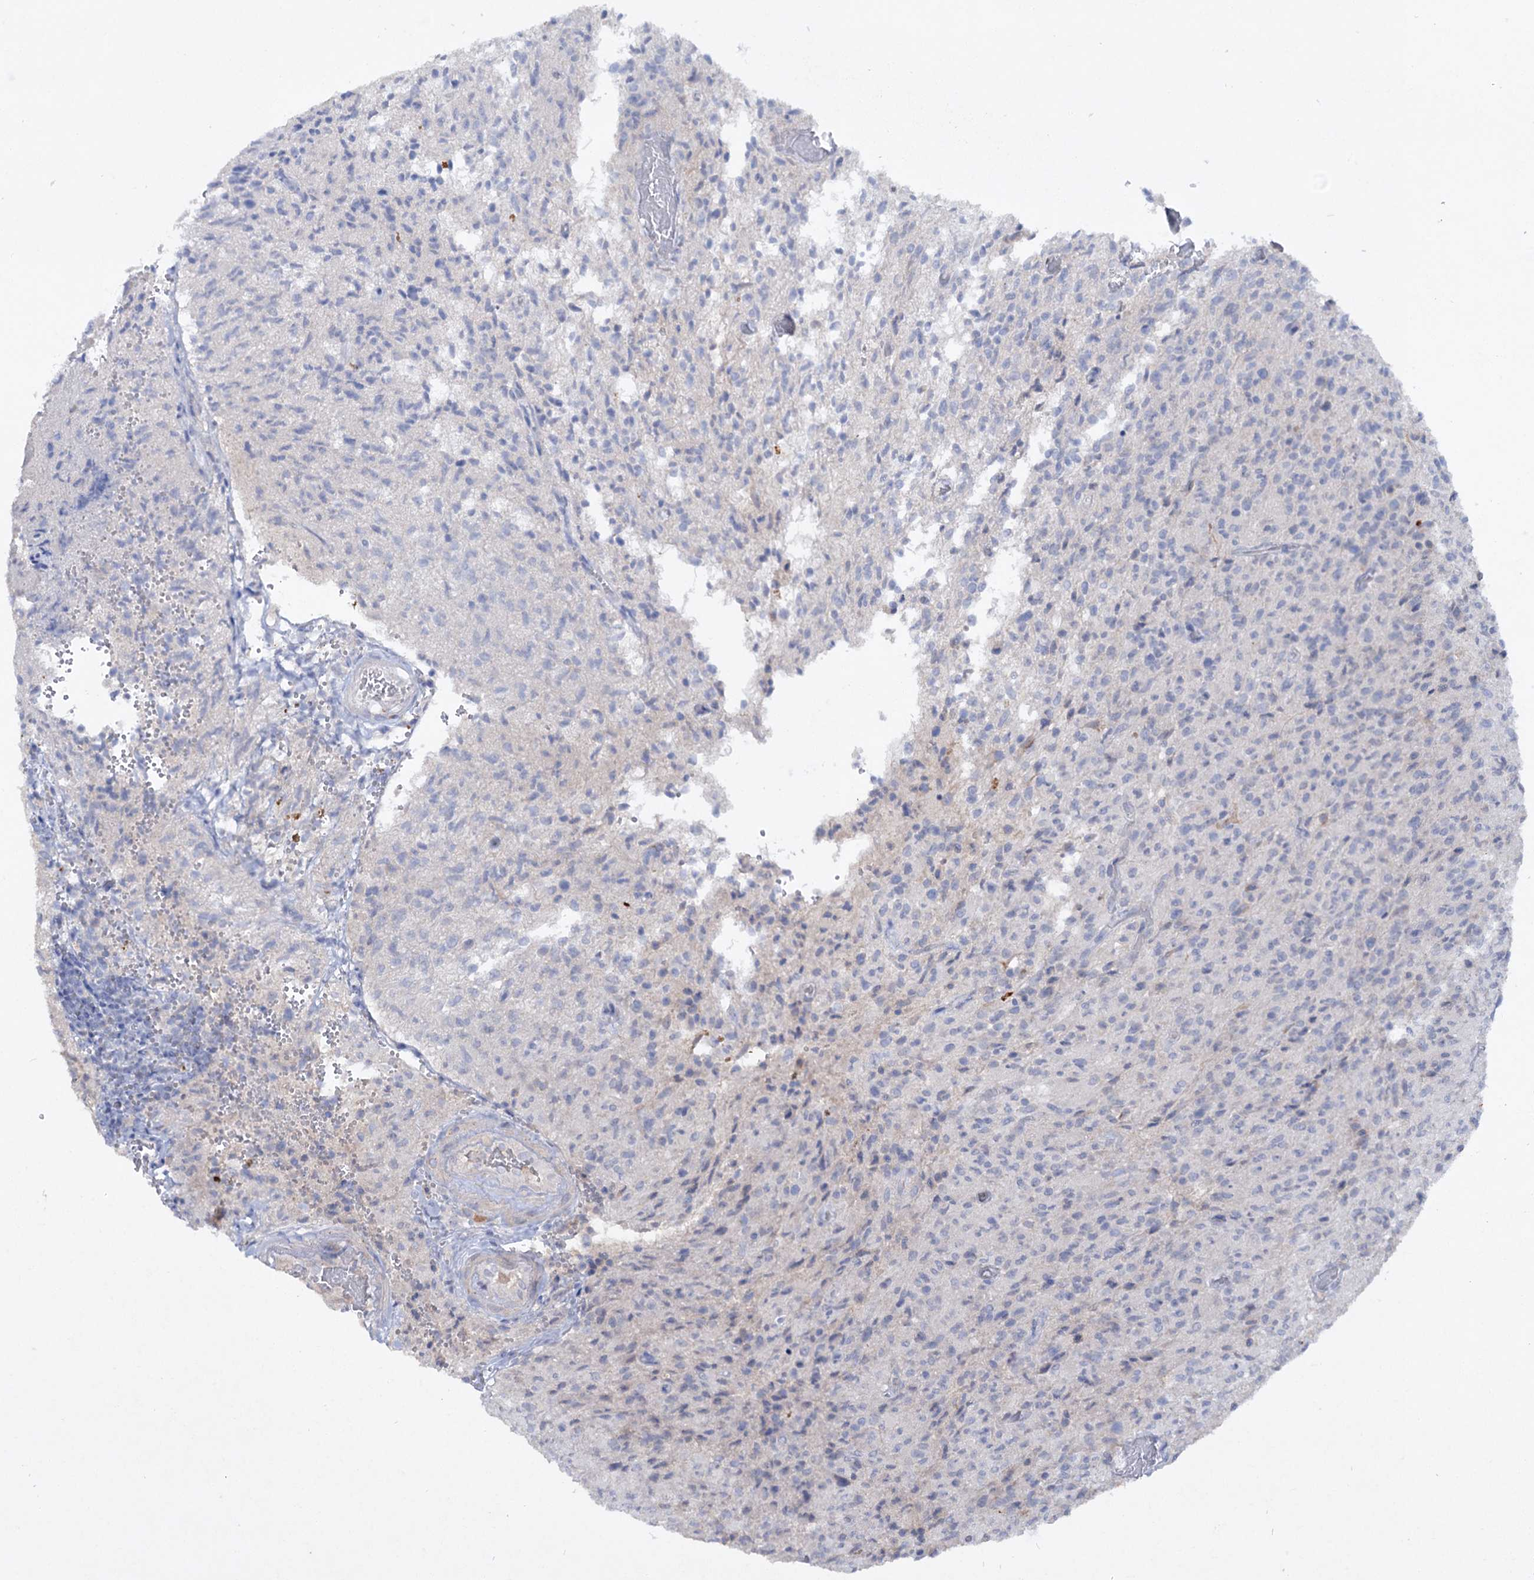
{"staining": {"intensity": "negative", "quantity": "none", "location": "none"}, "tissue": "glioma", "cell_type": "Tumor cells", "image_type": "cancer", "snomed": [{"axis": "morphology", "description": "Glioma, malignant, High grade"}, {"axis": "topography", "description": "Brain"}], "caption": "A high-resolution photomicrograph shows immunohistochemistry (IHC) staining of malignant glioma (high-grade), which reveals no significant expression in tumor cells.", "gene": "ATP4A", "patient": {"sex": "female", "age": 57}}